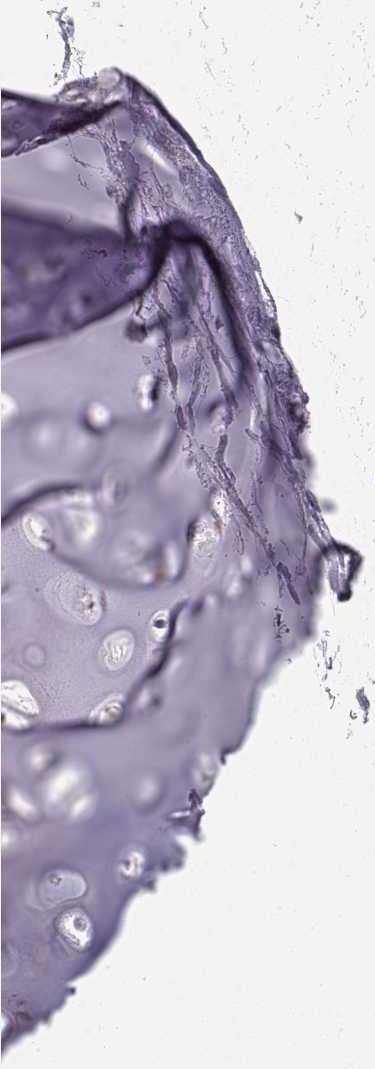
{"staining": {"intensity": "negative", "quantity": "none", "location": "none"}, "tissue": "soft tissue", "cell_type": "Chondrocytes", "image_type": "normal", "snomed": [{"axis": "morphology", "description": "Normal tissue, NOS"}, {"axis": "topography", "description": "Cartilage tissue"}, {"axis": "topography", "description": "Bronchus"}], "caption": "Chondrocytes show no significant staining in benign soft tissue. (DAB (3,3'-diaminobenzidine) immunohistochemistry visualized using brightfield microscopy, high magnification).", "gene": "GLIPR1L2", "patient": {"sex": "male", "age": 58}}